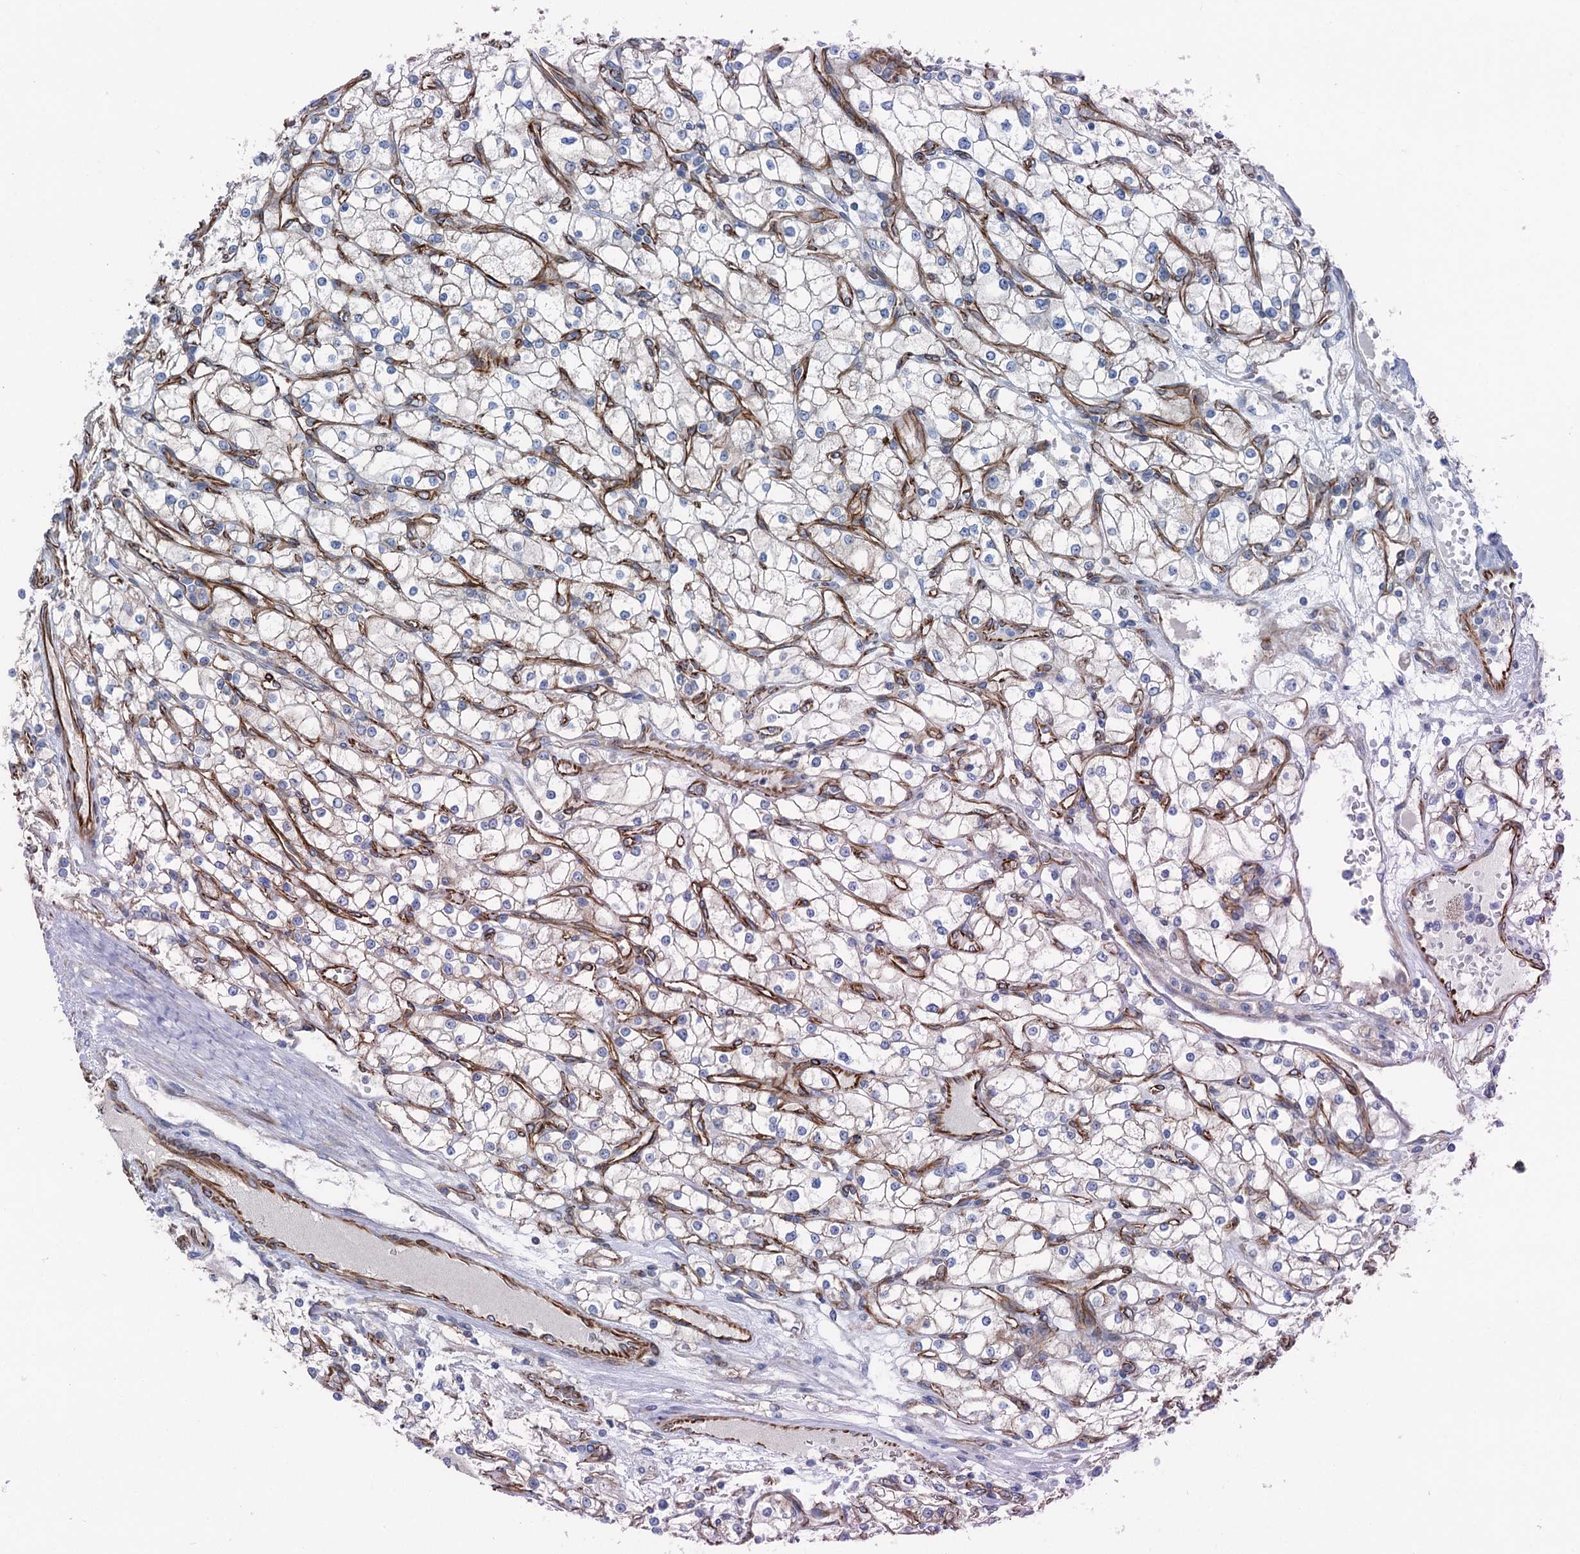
{"staining": {"intensity": "negative", "quantity": "none", "location": "none"}, "tissue": "renal cancer", "cell_type": "Tumor cells", "image_type": "cancer", "snomed": [{"axis": "morphology", "description": "Adenocarcinoma, NOS"}, {"axis": "topography", "description": "Kidney"}], "caption": "A high-resolution photomicrograph shows immunohistochemistry staining of renal adenocarcinoma, which displays no significant expression in tumor cells. (Immunohistochemistry, brightfield microscopy, high magnification).", "gene": "CALCOCO1", "patient": {"sex": "male", "age": 80}}